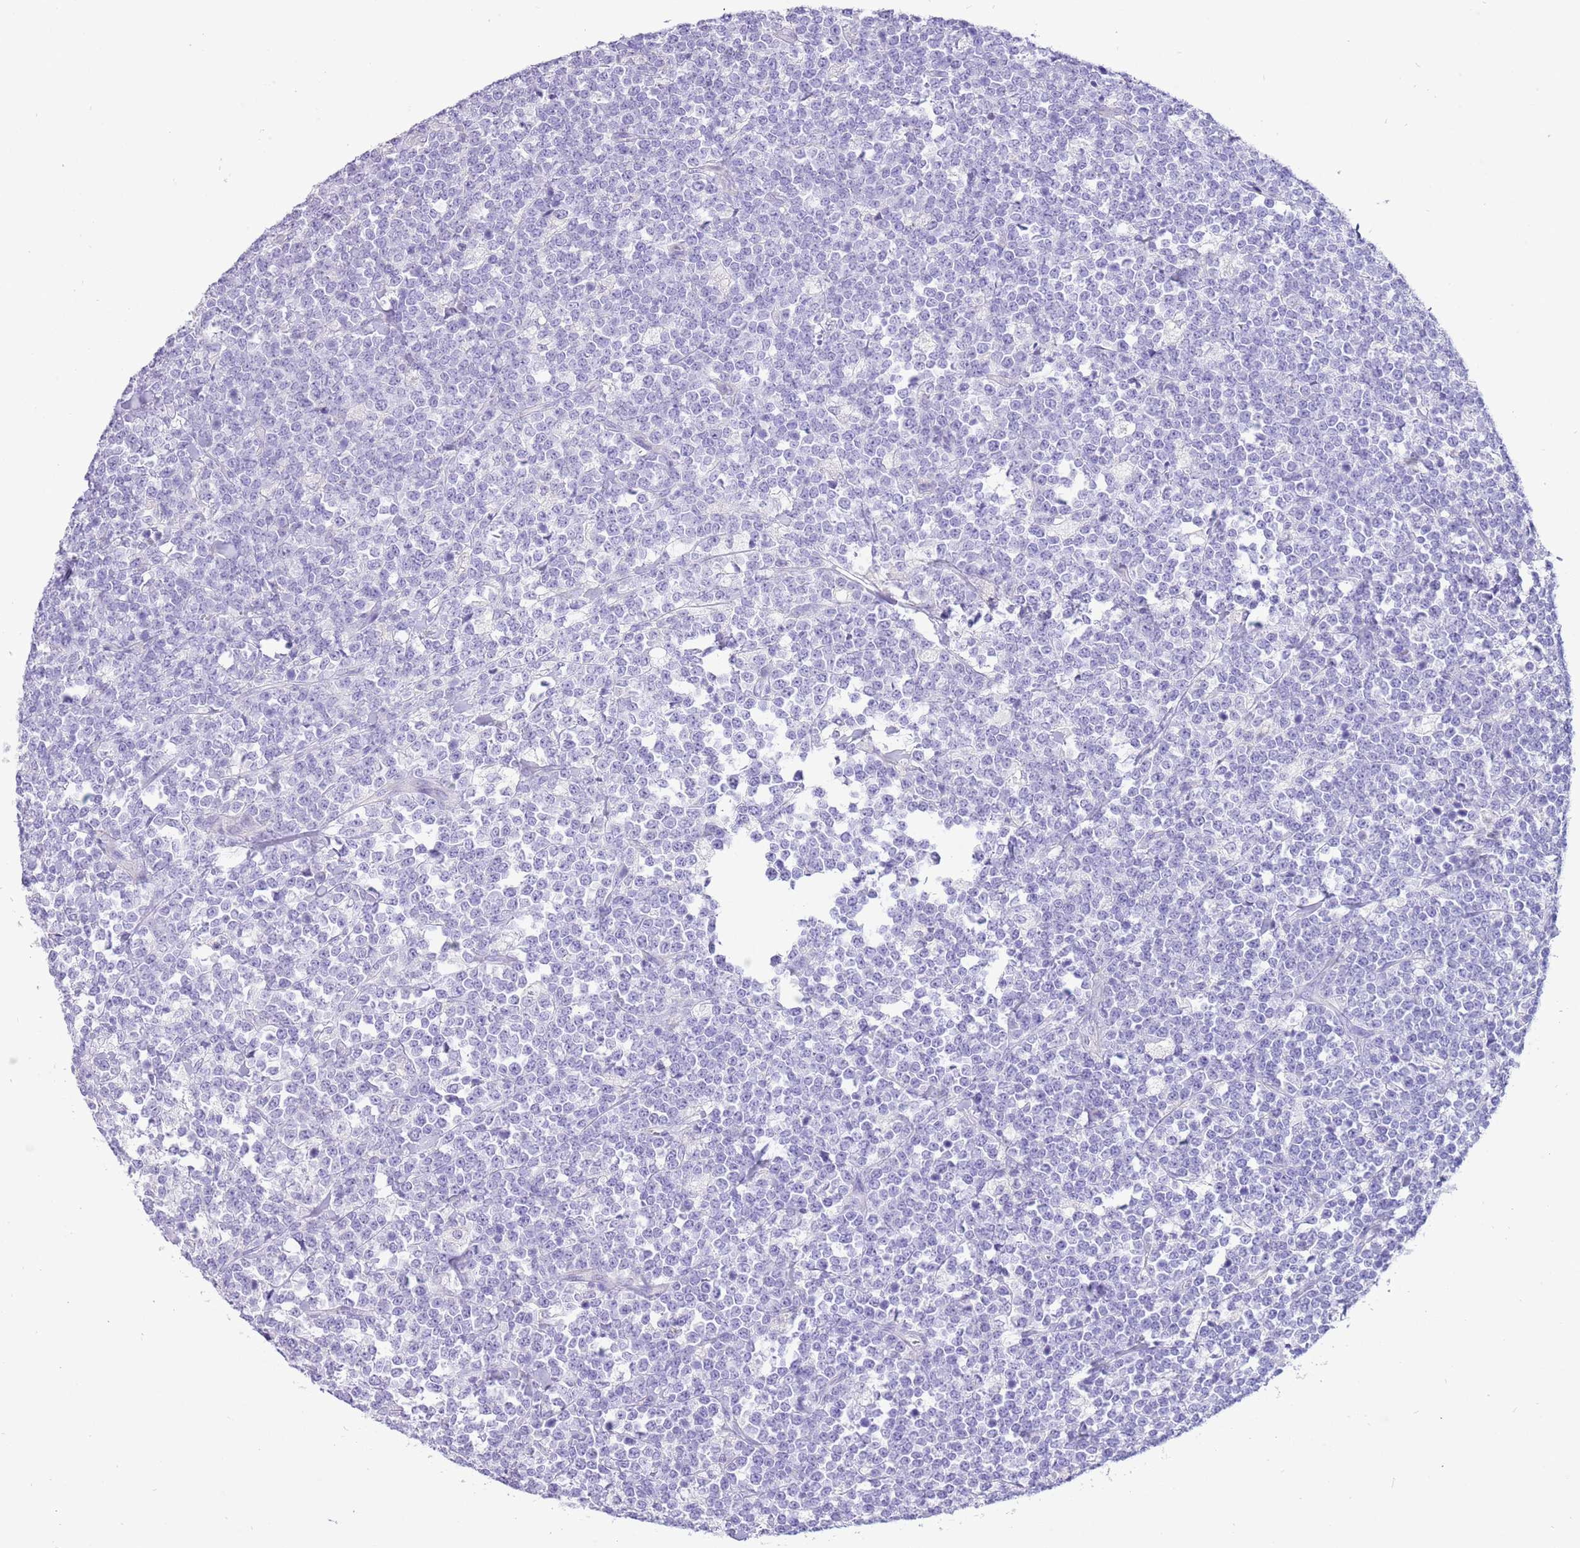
{"staining": {"intensity": "negative", "quantity": "none", "location": "none"}, "tissue": "lymphoma", "cell_type": "Tumor cells", "image_type": "cancer", "snomed": [{"axis": "morphology", "description": "Malignant lymphoma, non-Hodgkin's type, High grade"}, {"axis": "topography", "description": "Small intestine"}, {"axis": "topography", "description": "Colon"}], "caption": "A micrograph of human malignant lymphoma, non-Hodgkin's type (high-grade) is negative for staining in tumor cells.", "gene": "KBTBD3", "patient": {"sex": "male", "age": 8}}